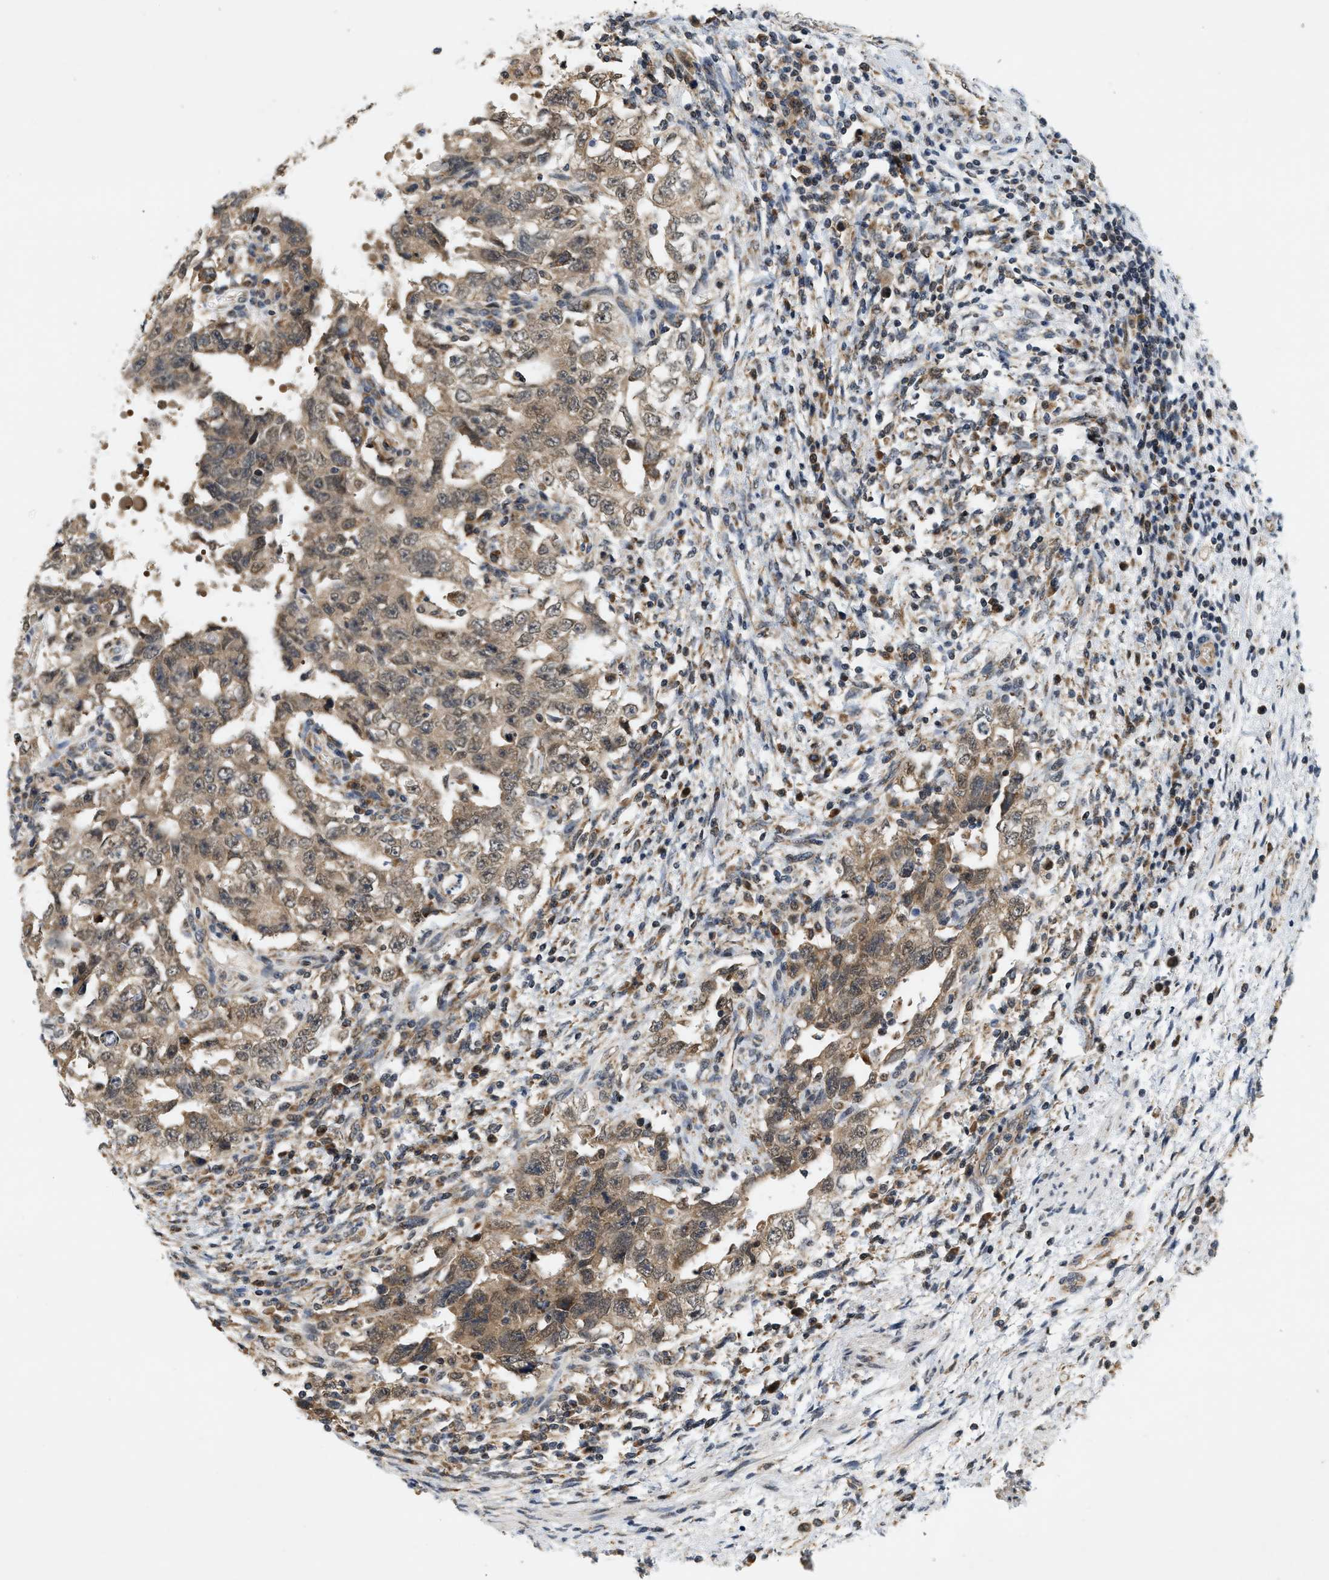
{"staining": {"intensity": "moderate", "quantity": ">75%", "location": "cytoplasmic/membranous"}, "tissue": "testis cancer", "cell_type": "Tumor cells", "image_type": "cancer", "snomed": [{"axis": "morphology", "description": "Carcinoma, Embryonal, NOS"}, {"axis": "topography", "description": "Testis"}], "caption": "IHC (DAB) staining of human testis cancer (embryonal carcinoma) exhibits moderate cytoplasmic/membranous protein staining in about >75% of tumor cells.", "gene": "GIGYF1", "patient": {"sex": "male", "age": 26}}